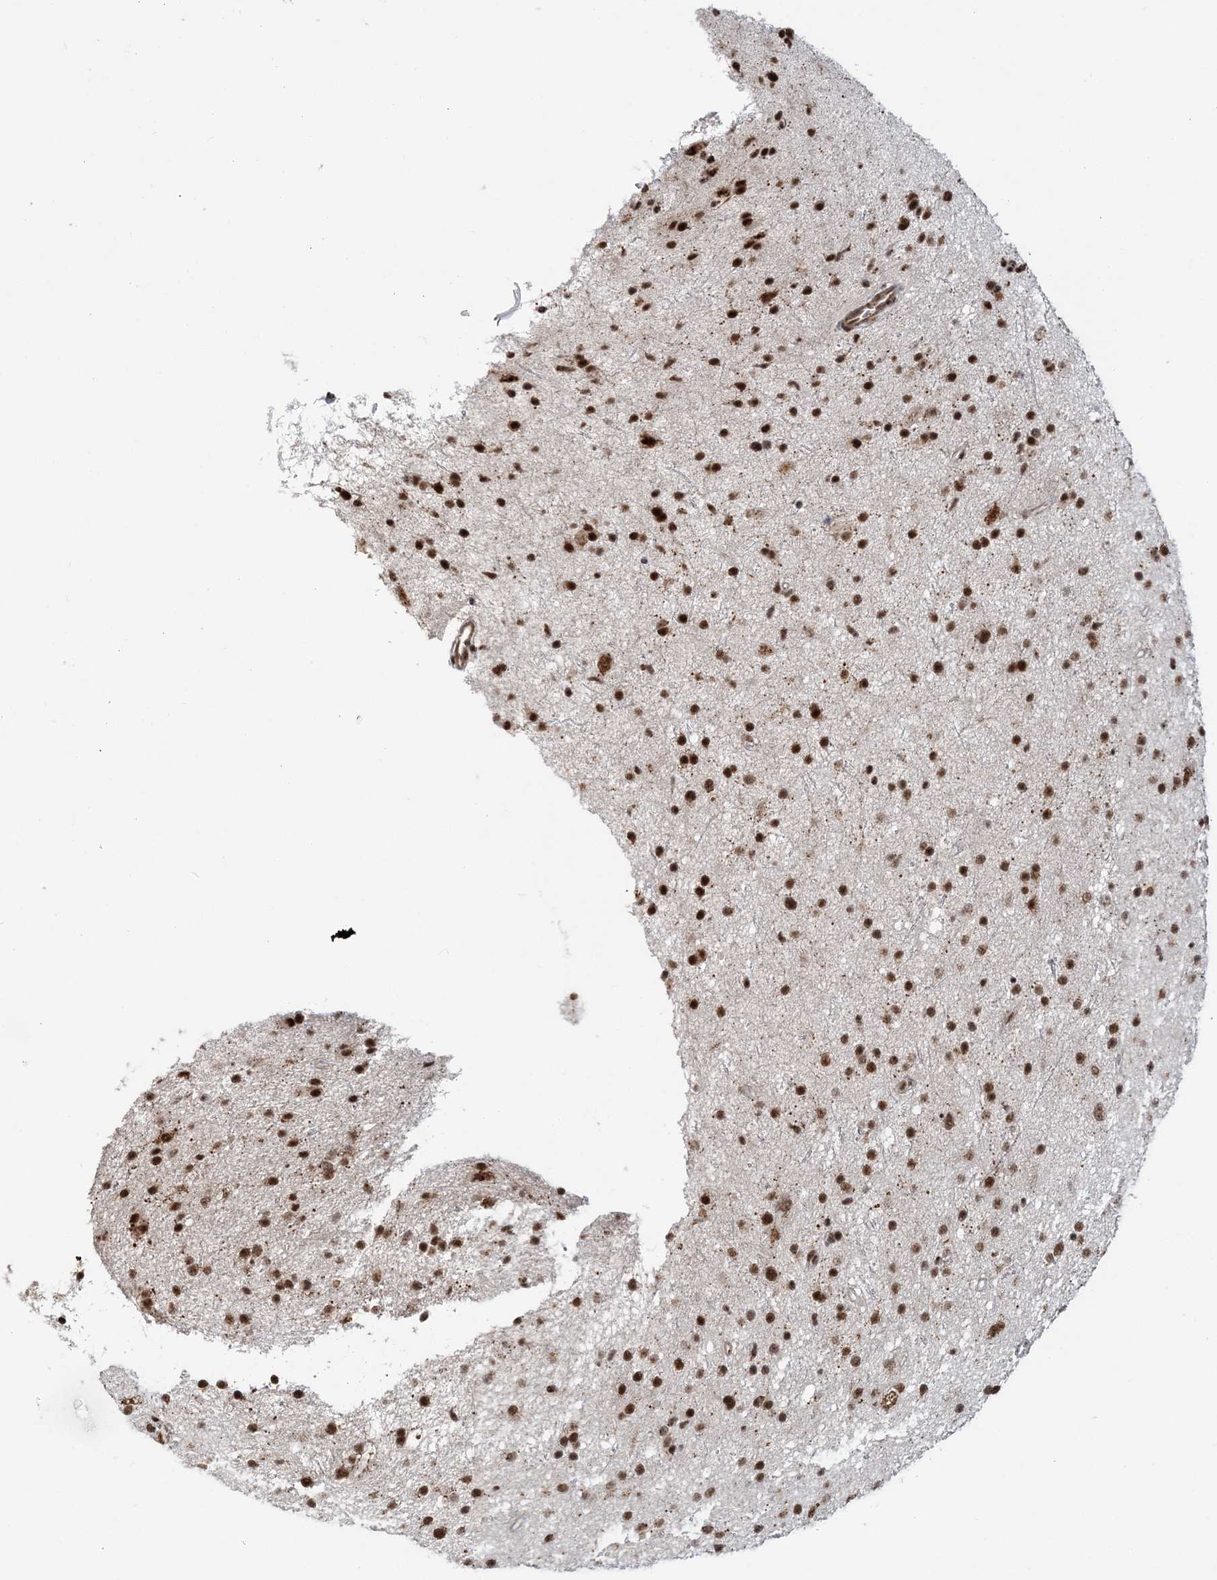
{"staining": {"intensity": "moderate", "quantity": ">75%", "location": "nuclear"}, "tissue": "glioma", "cell_type": "Tumor cells", "image_type": "cancer", "snomed": [{"axis": "morphology", "description": "Glioma, malignant, Low grade"}, {"axis": "topography", "description": "Cerebral cortex"}], "caption": "Immunohistochemistry photomicrograph of human glioma stained for a protein (brown), which demonstrates medium levels of moderate nuclear expression in approximately >75% of tumor cells.", "gene": "PLRG1", "patient": {"sex": "female", "age": 39}}